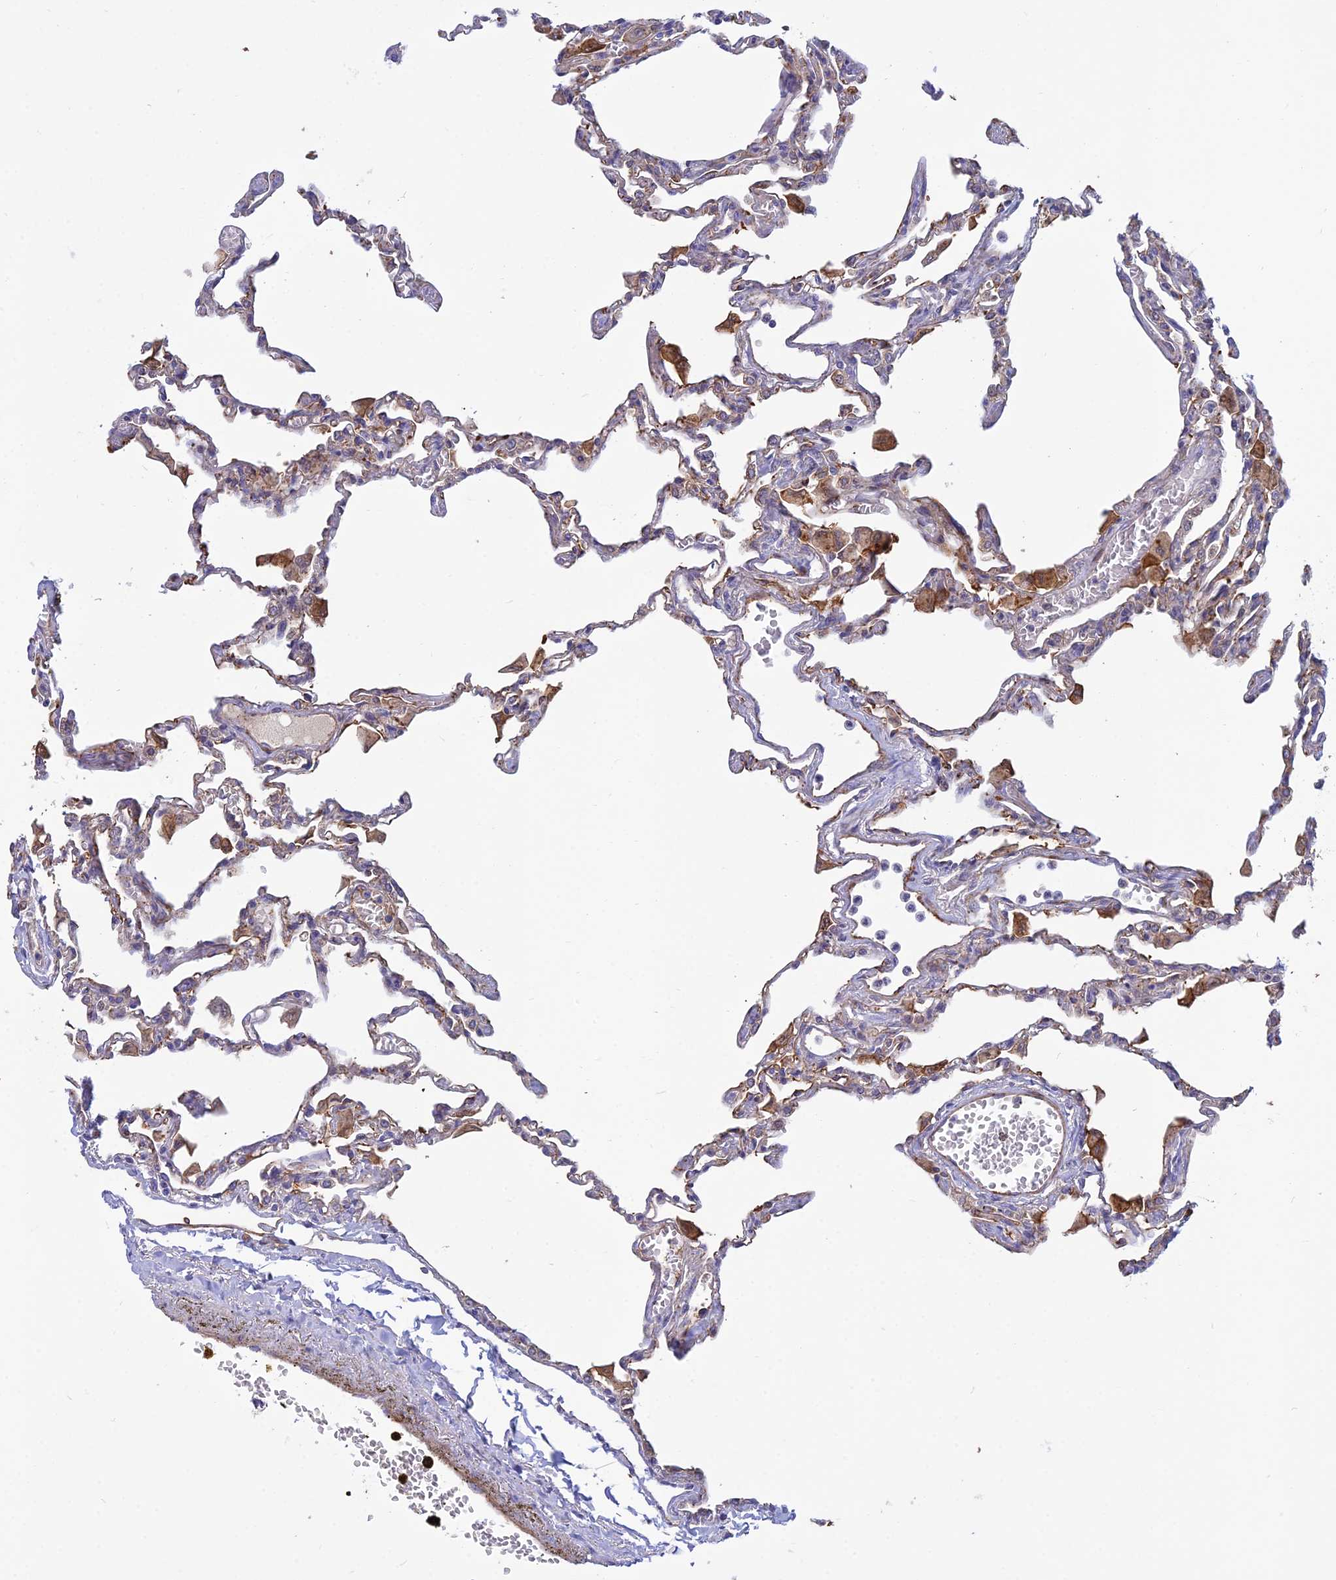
{"staining": {"intensity": "weak", "quantity": "<25%", "location": "cytoplasmic/membranous"}, "tissue": "lung", "cell_type": "Alveolar cells", "image_type": "normal", "snomed": [{"axis": "morphology", "description": "Normal tissue, NOS"}, {"axis": "topography", "description": "Bronchus"}, {"axis": "topography", "description": "Lung"}], "caption": "Immunohistochemistry micrograph of unremarkable human lung stained for a protein (brown), which shows no staining in alveolar cells.", "gene": "DUS2", "patient": {"sex": "female", "age": 49}}